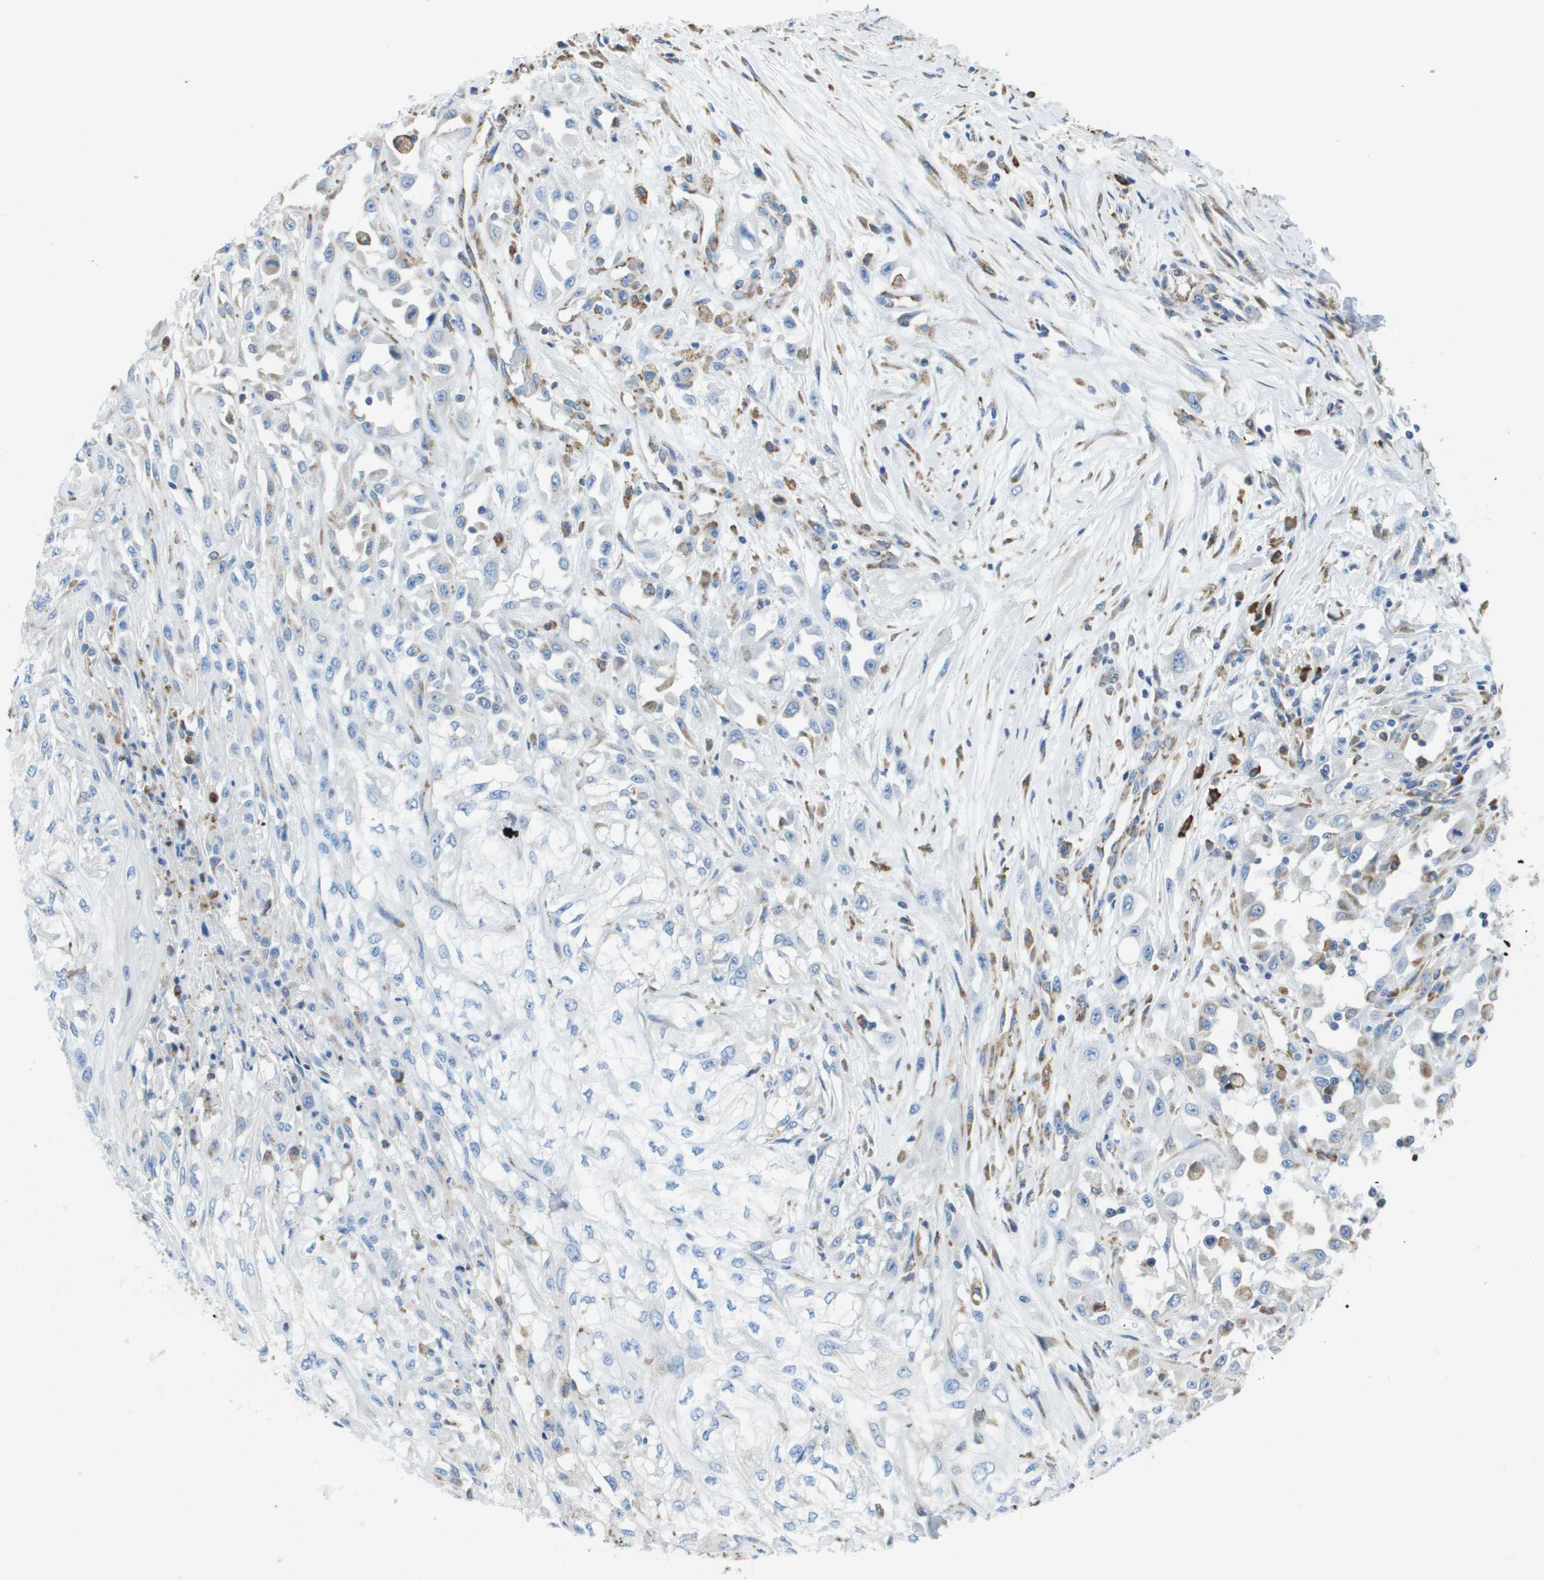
{"staining": {"intensity": "negative", "quantity": "none", "location": "none"}, "tissue": "skin cancer", "cell_type": "Tumor cells", "image_type": "cancer", "snomed": [{"axis": "morphology", "description": "Squamous cell carcinoma, NOS"}, {"axis": "morphology", "description": "Squamous cell carcinoma, metastatic, NOS"}, {"axis": "topography", "description": "Skin"}, {"axis": "topography", "description": "Lymph node"}], "caption": "High power microscopy micrograph of an immunohistochemistry histopathology image of squamous cell carcinoma (skin), revealing no significant positivity in tumor cells.", "gene": "SDR42E1", "patient": {"sex": "male", "age": 75}}